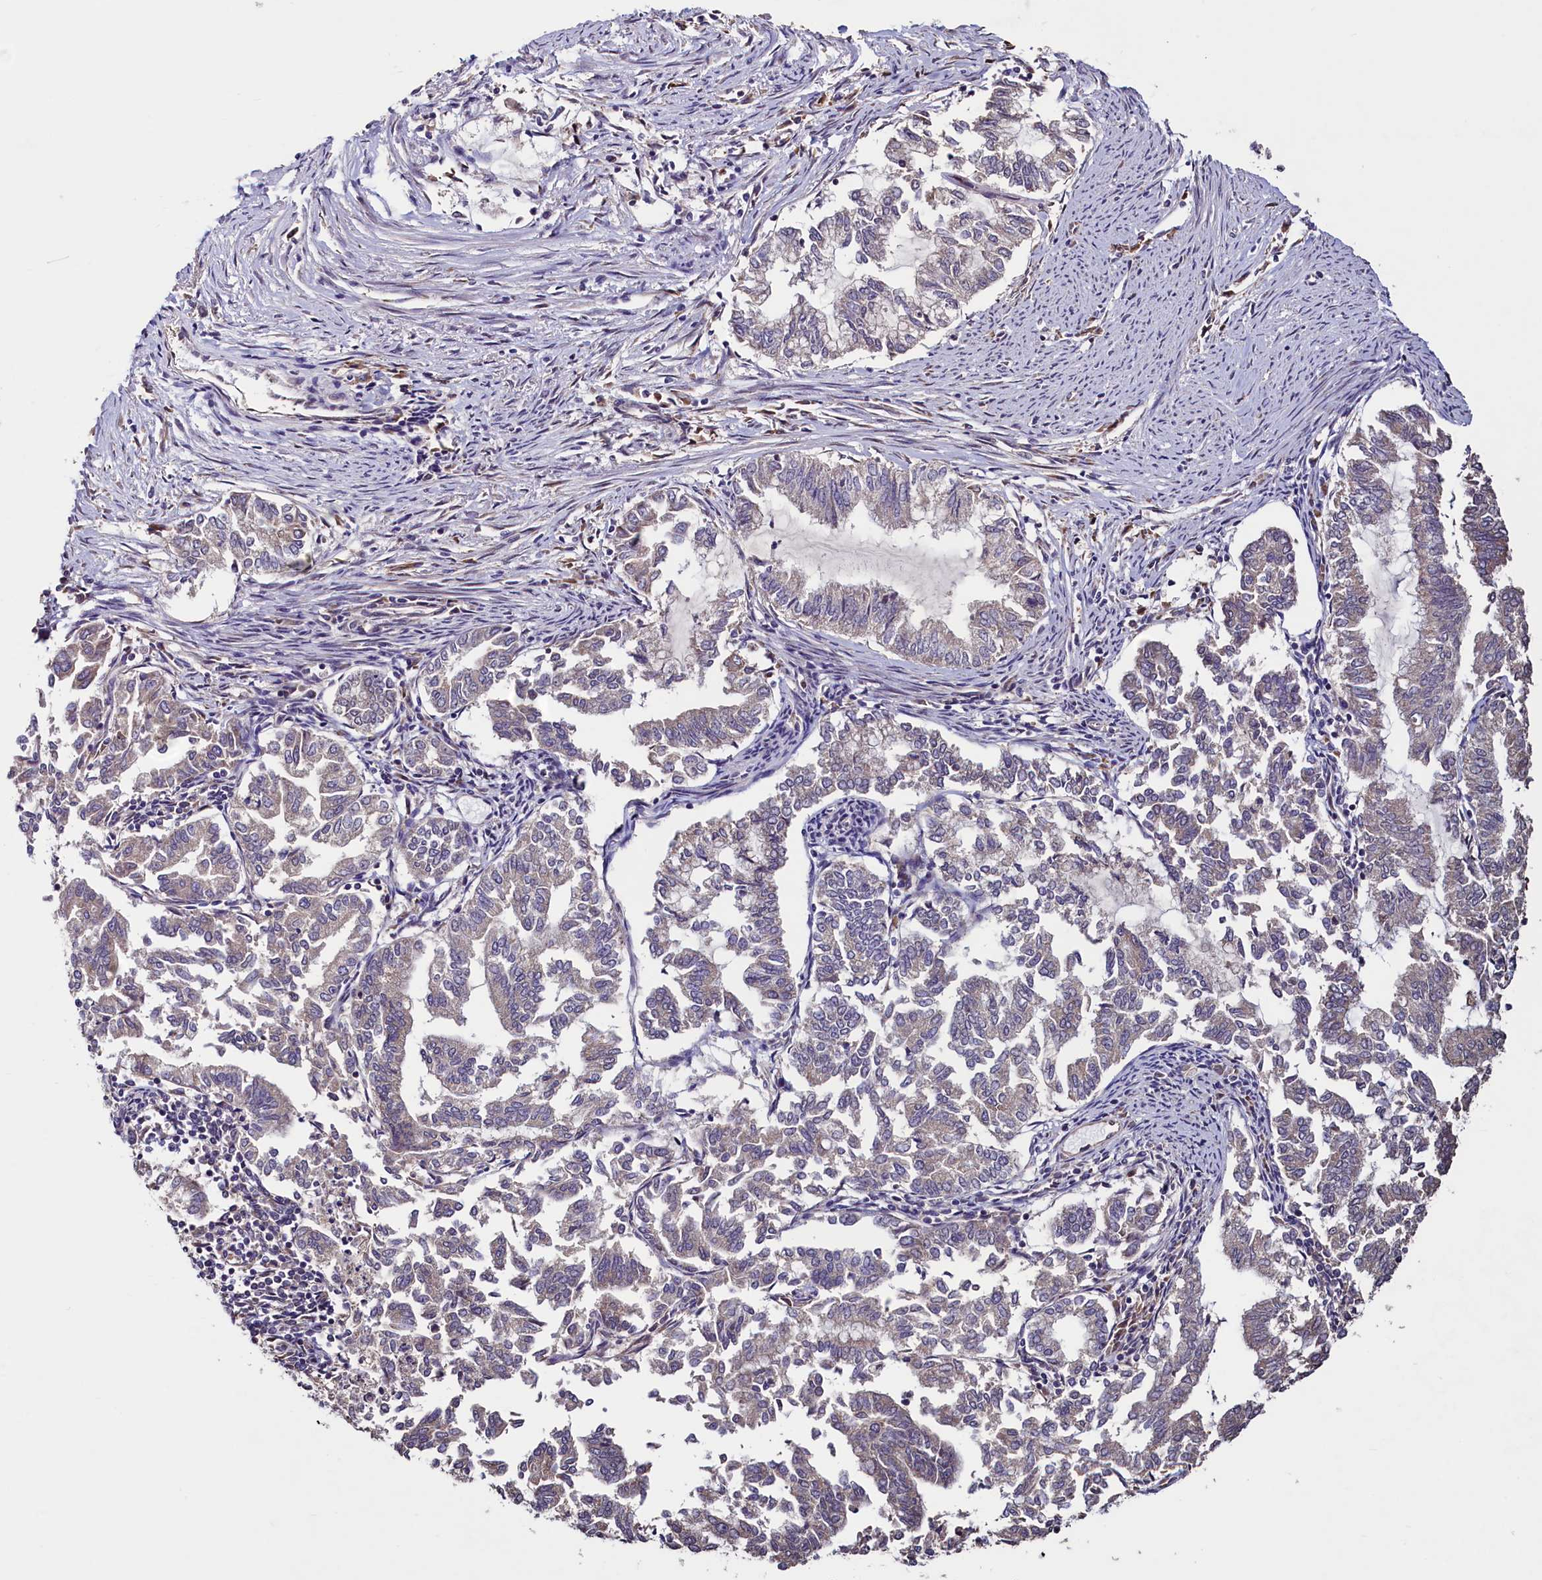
{"staining": {"intensity": "weak", "quantity": "<25%", "location": "cytoplasmic/membranous"}, "tissue": "endometrial cancer", "cell_type": "Tumor cells", "image_type": "cancer", "snomed": [{"axis": "morphology", "description": "Adenocarcinoma, NOS"}, {"axis": "topography", "description": "Endometrium"}], "caption": "This micrograph is of endometrial adenocarcinoma stained with immunohistochemistry to label a protein in brown with the nuclei are counter-stained blue. There is no expression in tumor cells.", "gene": "RBFA", "patient": {"sex": "female", "age": 79}}